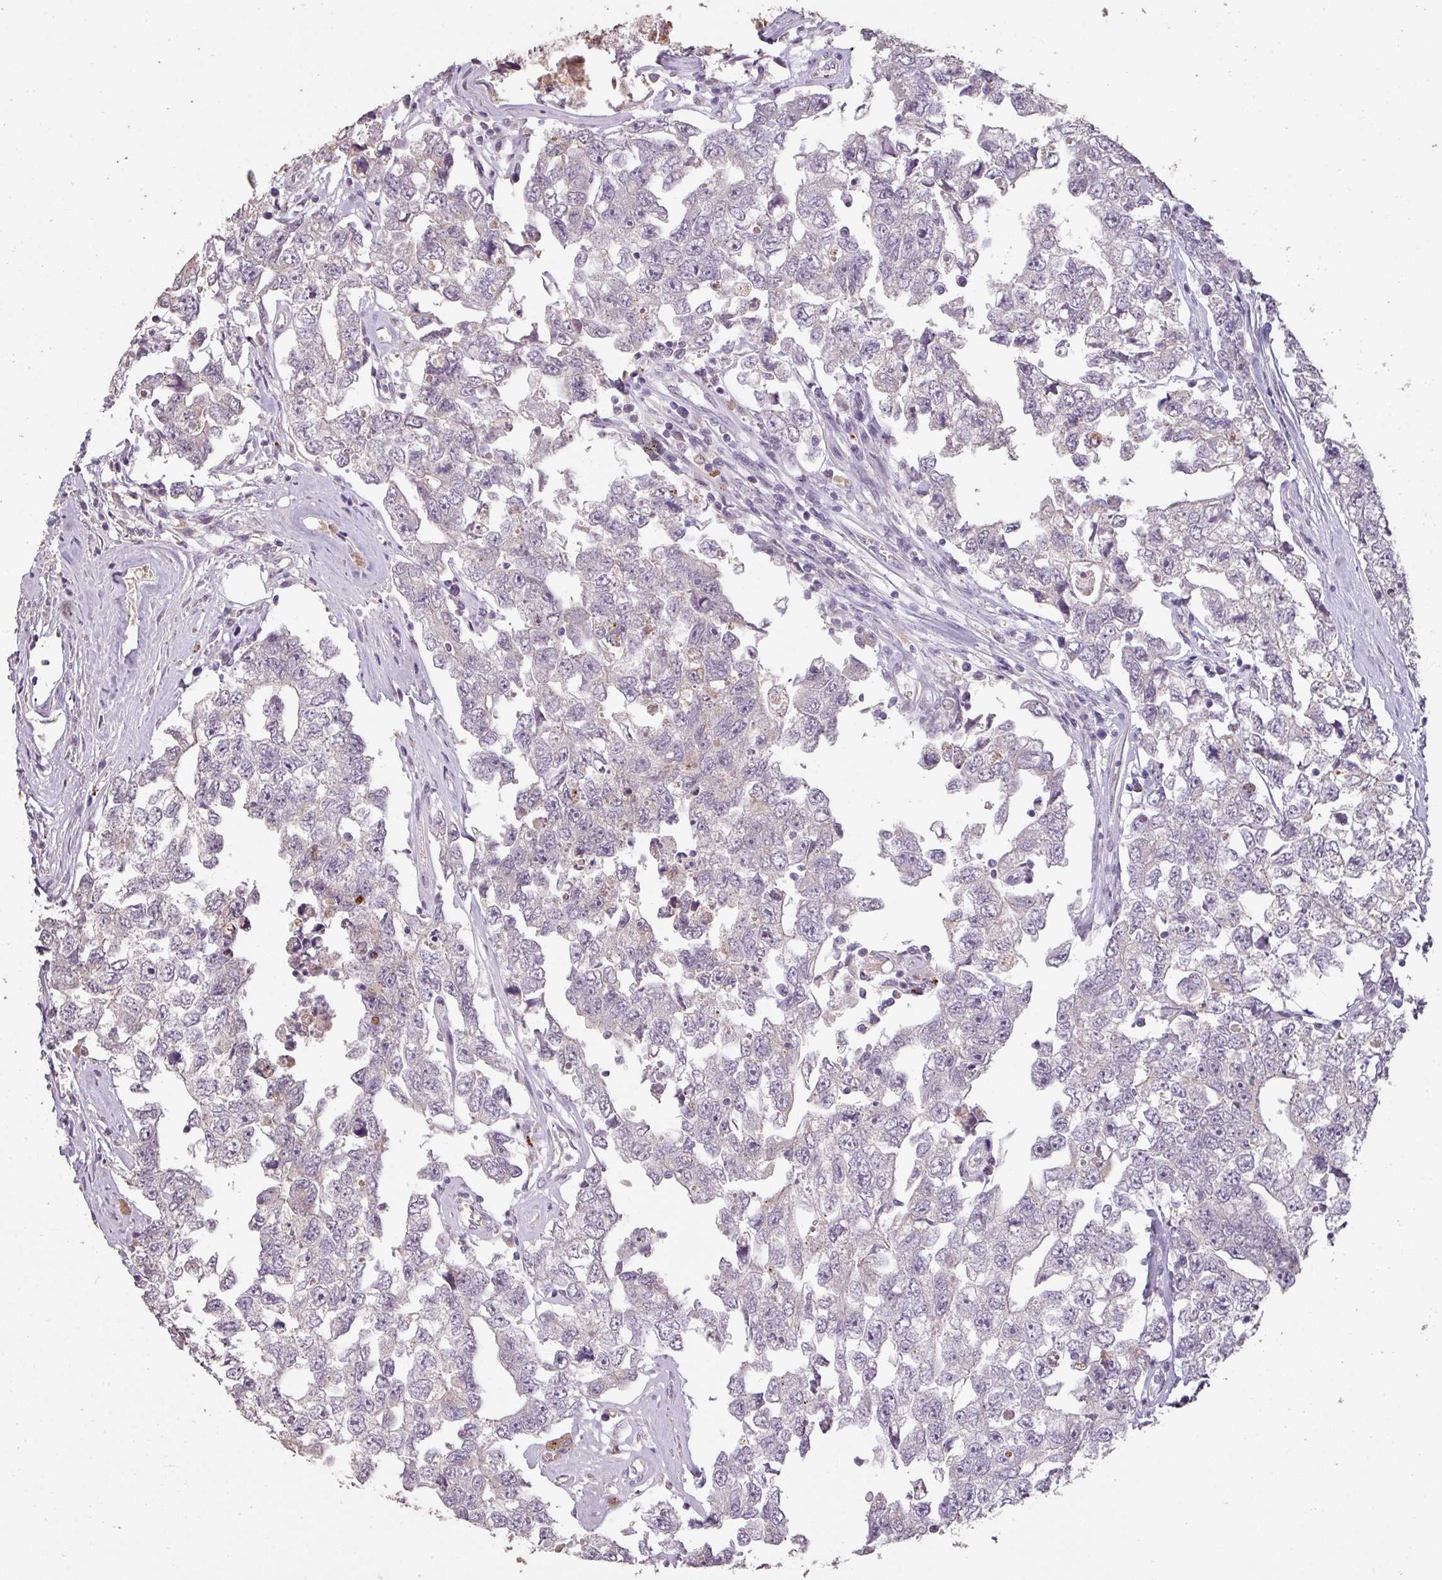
{"staining": {"intensity": "negative", "quantity": "none", "location": "none"}, "tissue": "testis cancer", "cell_type": "Tumor cells", "image_type": "cancer", "snomed": [{"axis": "morphology", "description": "Carcinoma, Embryonal, NOS"}, {"axis": "topography", "description": "Testis"}], "caption": "Immunohistochemistry (IHC) photomicrograph of testis cancer (embryonal carcinoma) stained for a protein (brown), which exhibits no staining in tumor cells.", "gene": "LYPLA1", "patient": {"sex": "male", "age": 22}}